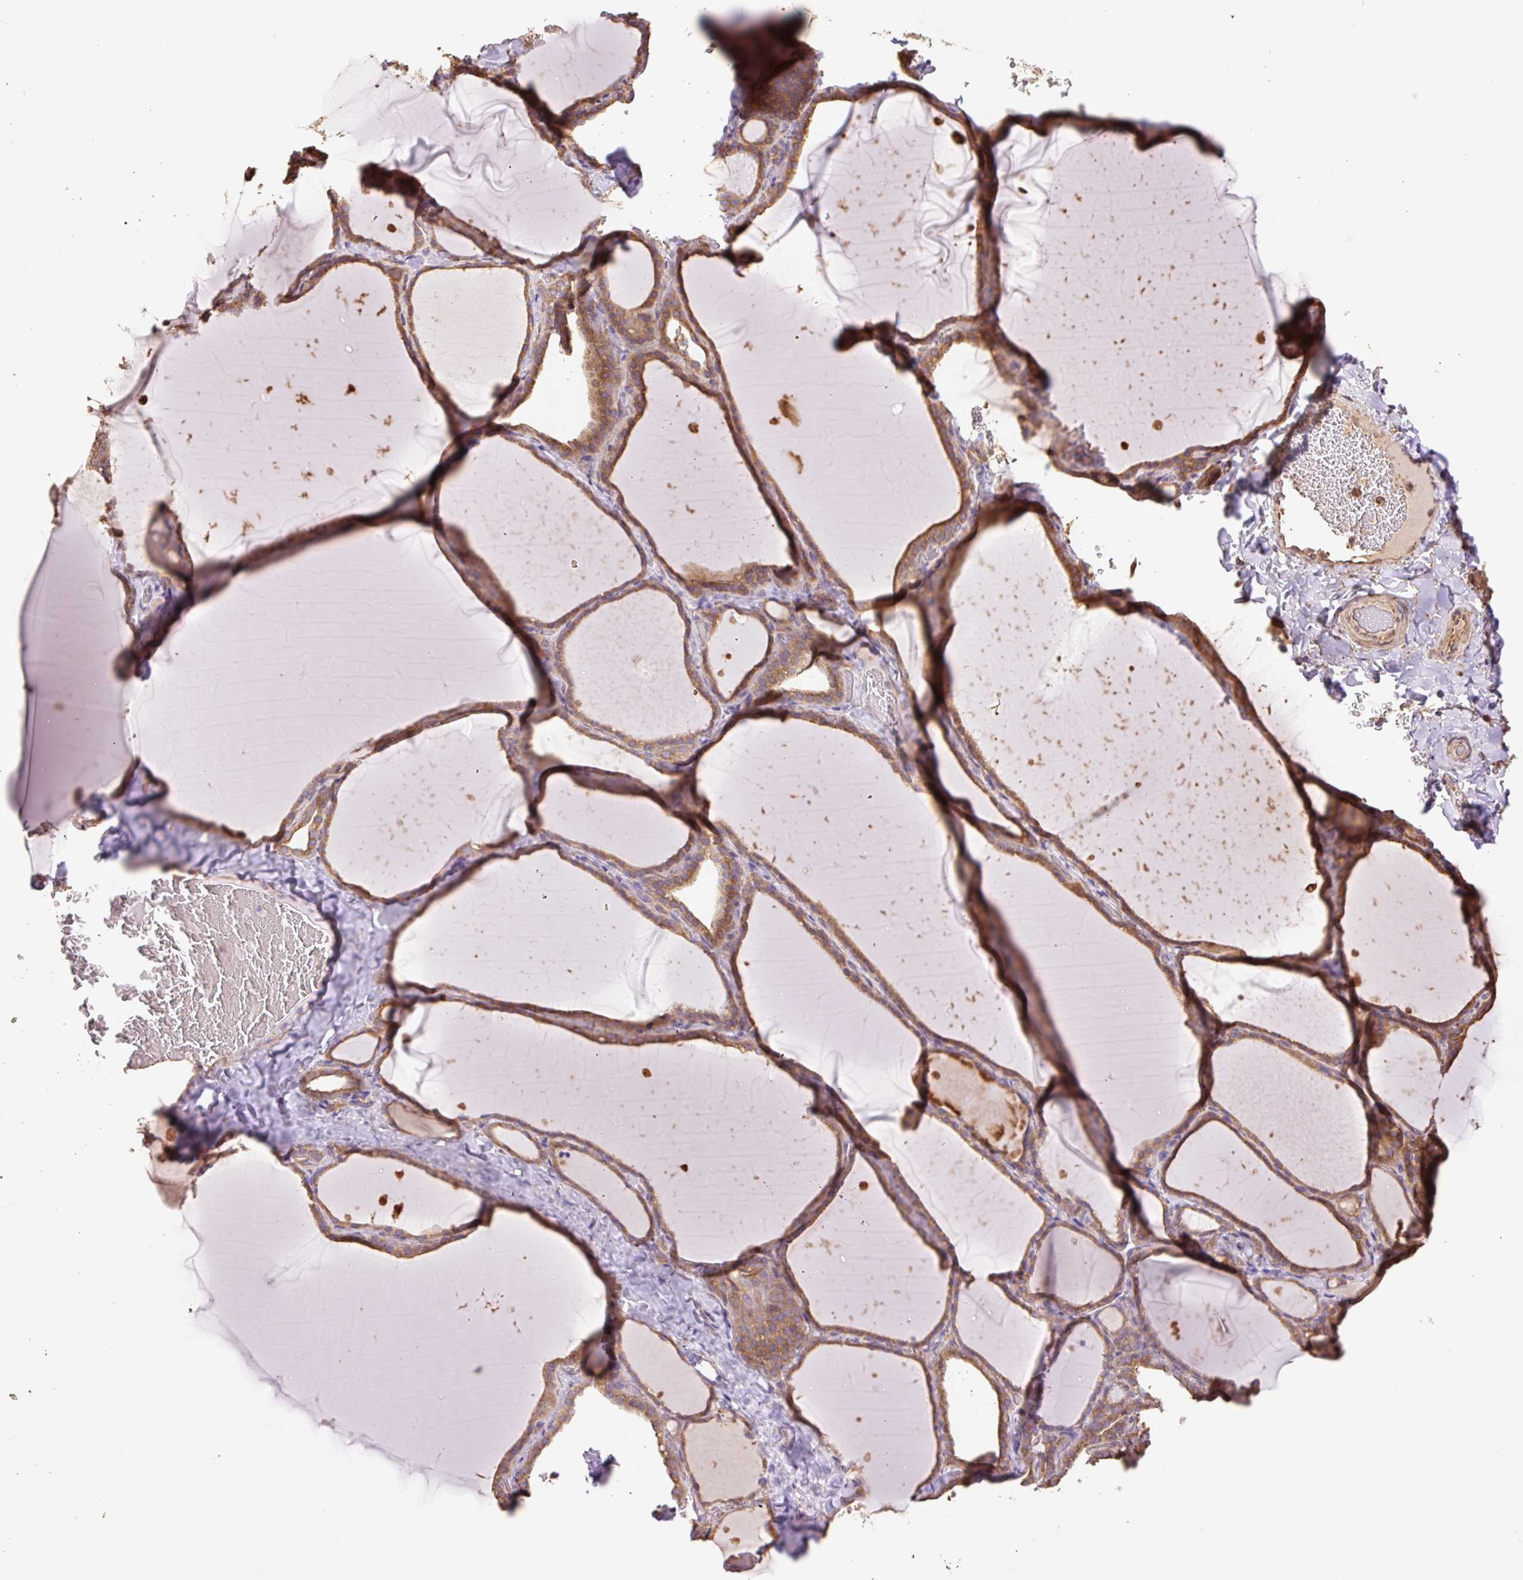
{"staining": {"intensity": "moderate", "quantity": ">75%", "location": "cytoplasmic/membranous"}, "tissue": "thyroid gland", "cell_type": "Glandular cells", "image_type": "normal", "snomed": [{"axis": "morphology", "description": "Normal tissue, NOS"}, {"axis": "topography", "description": "Thyroid gland"}], "caption": "A medium amount of moderate cytoplasmic/membranous positivity is present in approximately >75% of glandular cells in unremarkable thyroid gland. (DAB IHC, brown staining for protein, blue staining for nuclei).", "gene": "DESI1", "patient": {"sex": "female", "age": 22}}